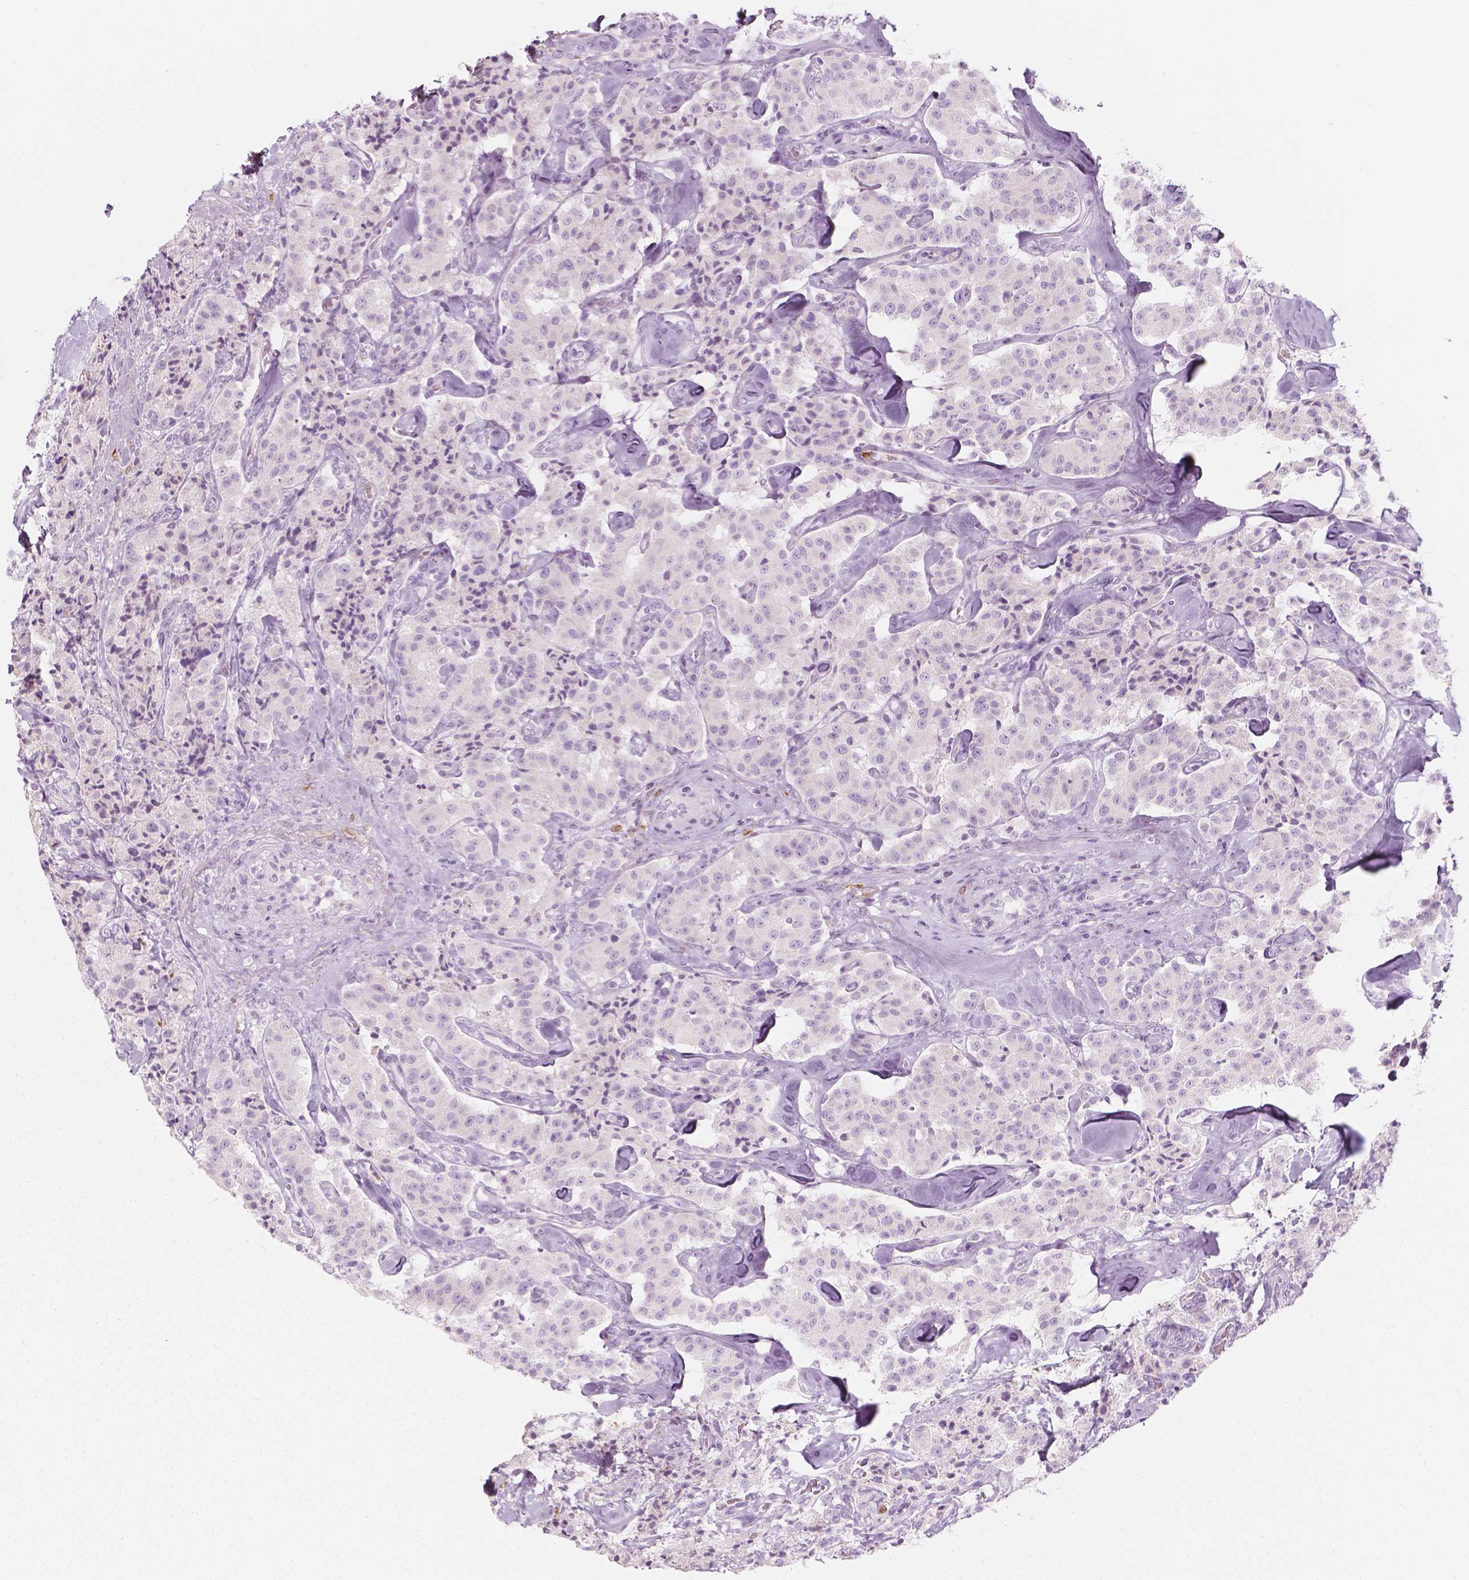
{"staining": {"intensity": "negative", "quantity": "none", "location": "none"}, "tissue": "carcinoid", "cell_type": "Tumor cells", "image_type": "cancer", "snomed": [{"axis": "morphology", "description": "Carcinoid, malignant, NOS"}, {"axis": "topography", "description": "Pancreas"}], "caption": "Protein analysis of carcinoid demonstrates no significant expression in tumor cells.", "gene": "CES1", "patient": {"sex": "male", "age": 41}}